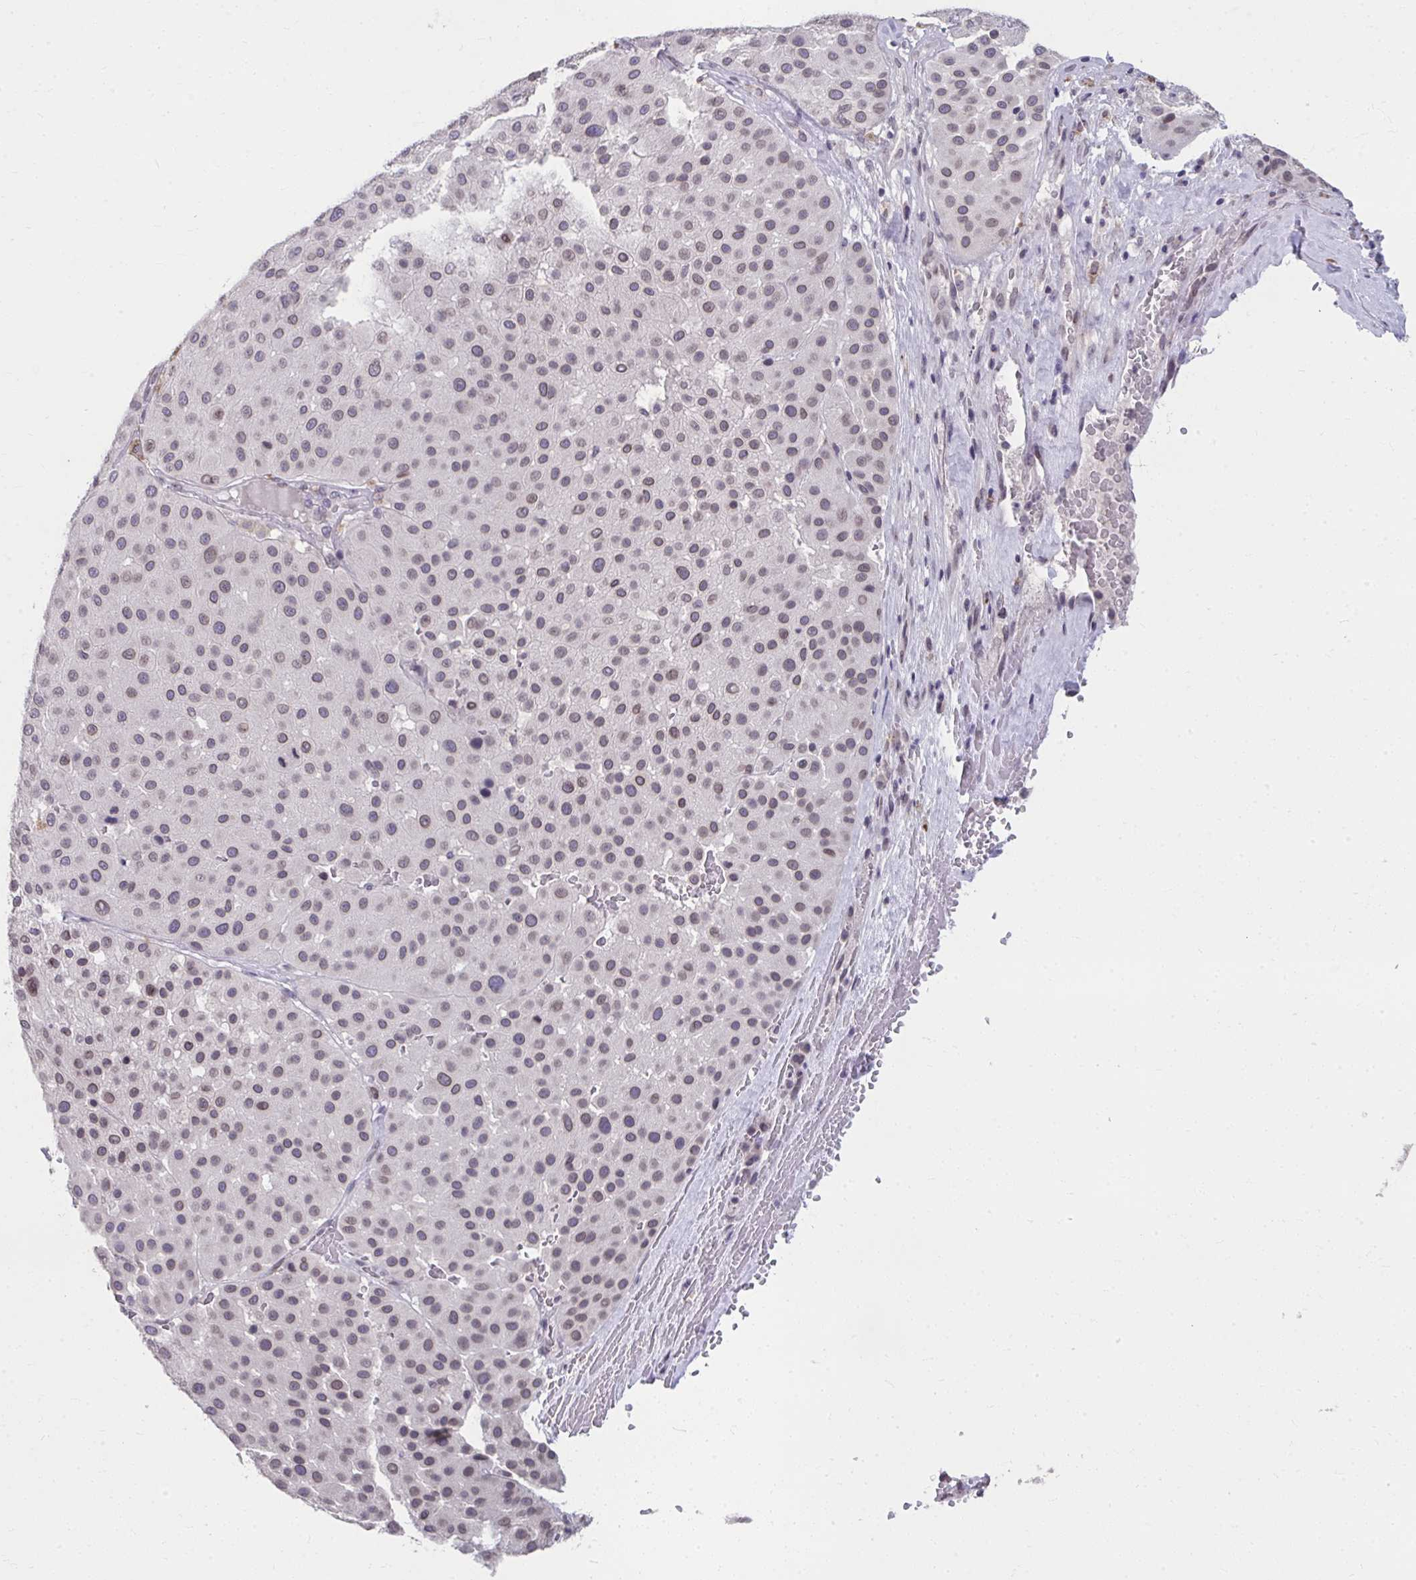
{"staining": {"intensity": "weak", "quantity": "<25%", "location": "nuclear"}, "tissue": "melanoma", "cell_type": "Tumor cells", "image_type": "cancer", "snomed": [{"axis": "morphology", "description": "Malignant melanoma, Metastatic site"}, {"axis": "topography", "description": "Smooth muscle"}], "caption": "A high-resolution histopathology image shows immunohistochemistry staining of malignant melanoma (metastatic site), which reveals no significant positivity in tumor cells. The staining was performed using DAB to visualize the protein expression in brown, while the nuclei were stained in blue with hematoxylin (Magnification: 20x).", "gene": "NUP133", "patient": {"sex": "male", "age": 41}}